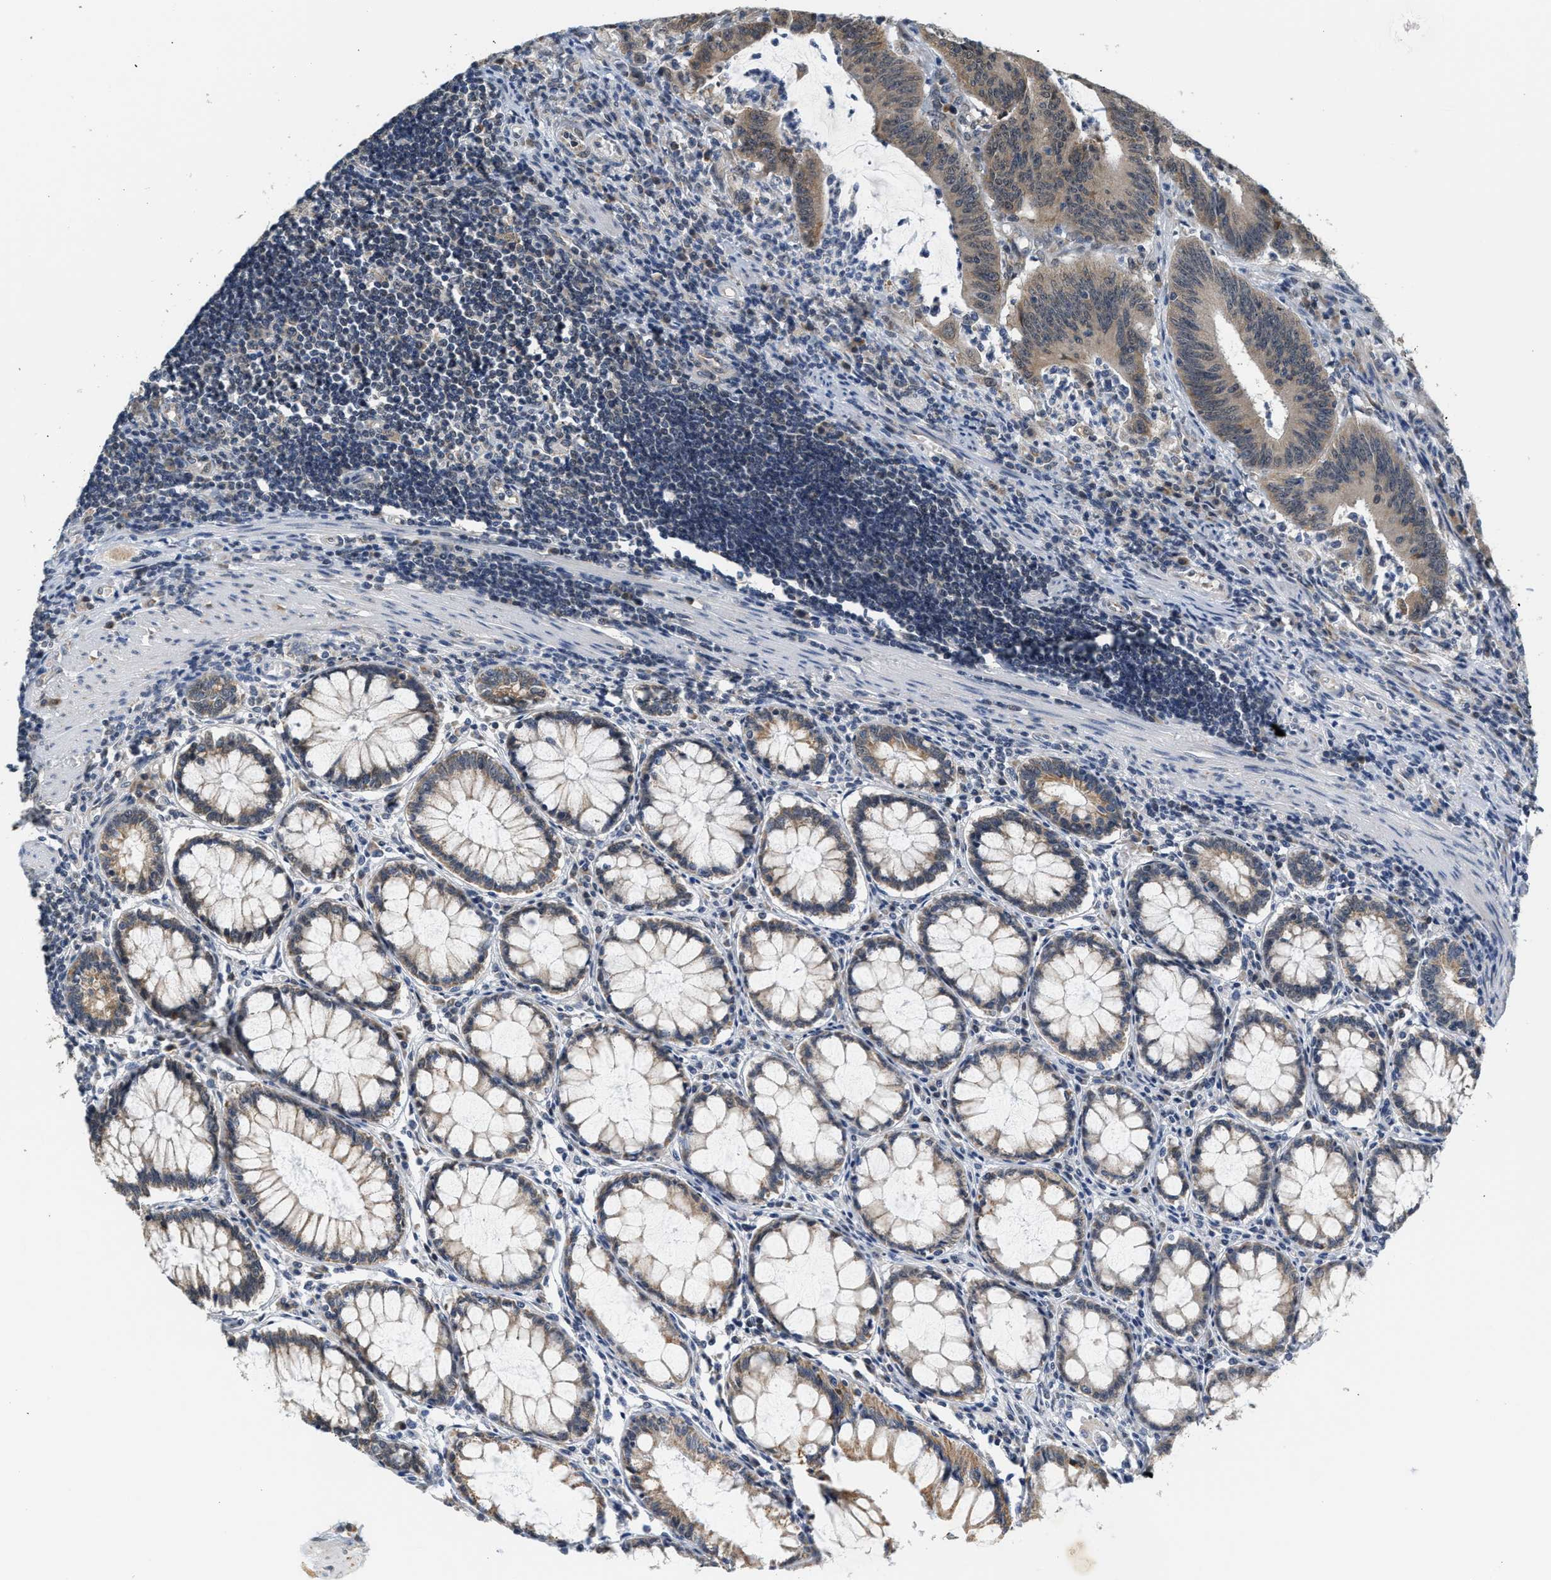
{"staining": {"intensity": "weak", "quantity": ">75%", "location": "cytoplasmic/membranous"}, "tissue": "colorectal cancer", "cell_type": "Tumor cells", "image_type": "cancer", "snomed": [{"axis": "morphology", "description": "Normal tissue, NOS"}, {"axis": "morphology", "description": "Adenocarcinoma, NOS"}, {"axis": "topography", "description": "Rectum"}], "caption": "A brown stain highlights weak cytoplasmic/membranous expression of a protein in colorectal cancer tumor cells. (IHC, brightfield microscopy, high magnification).", "gene": "GIGYF1", "patient": {"sex": "female", "age": 66}}